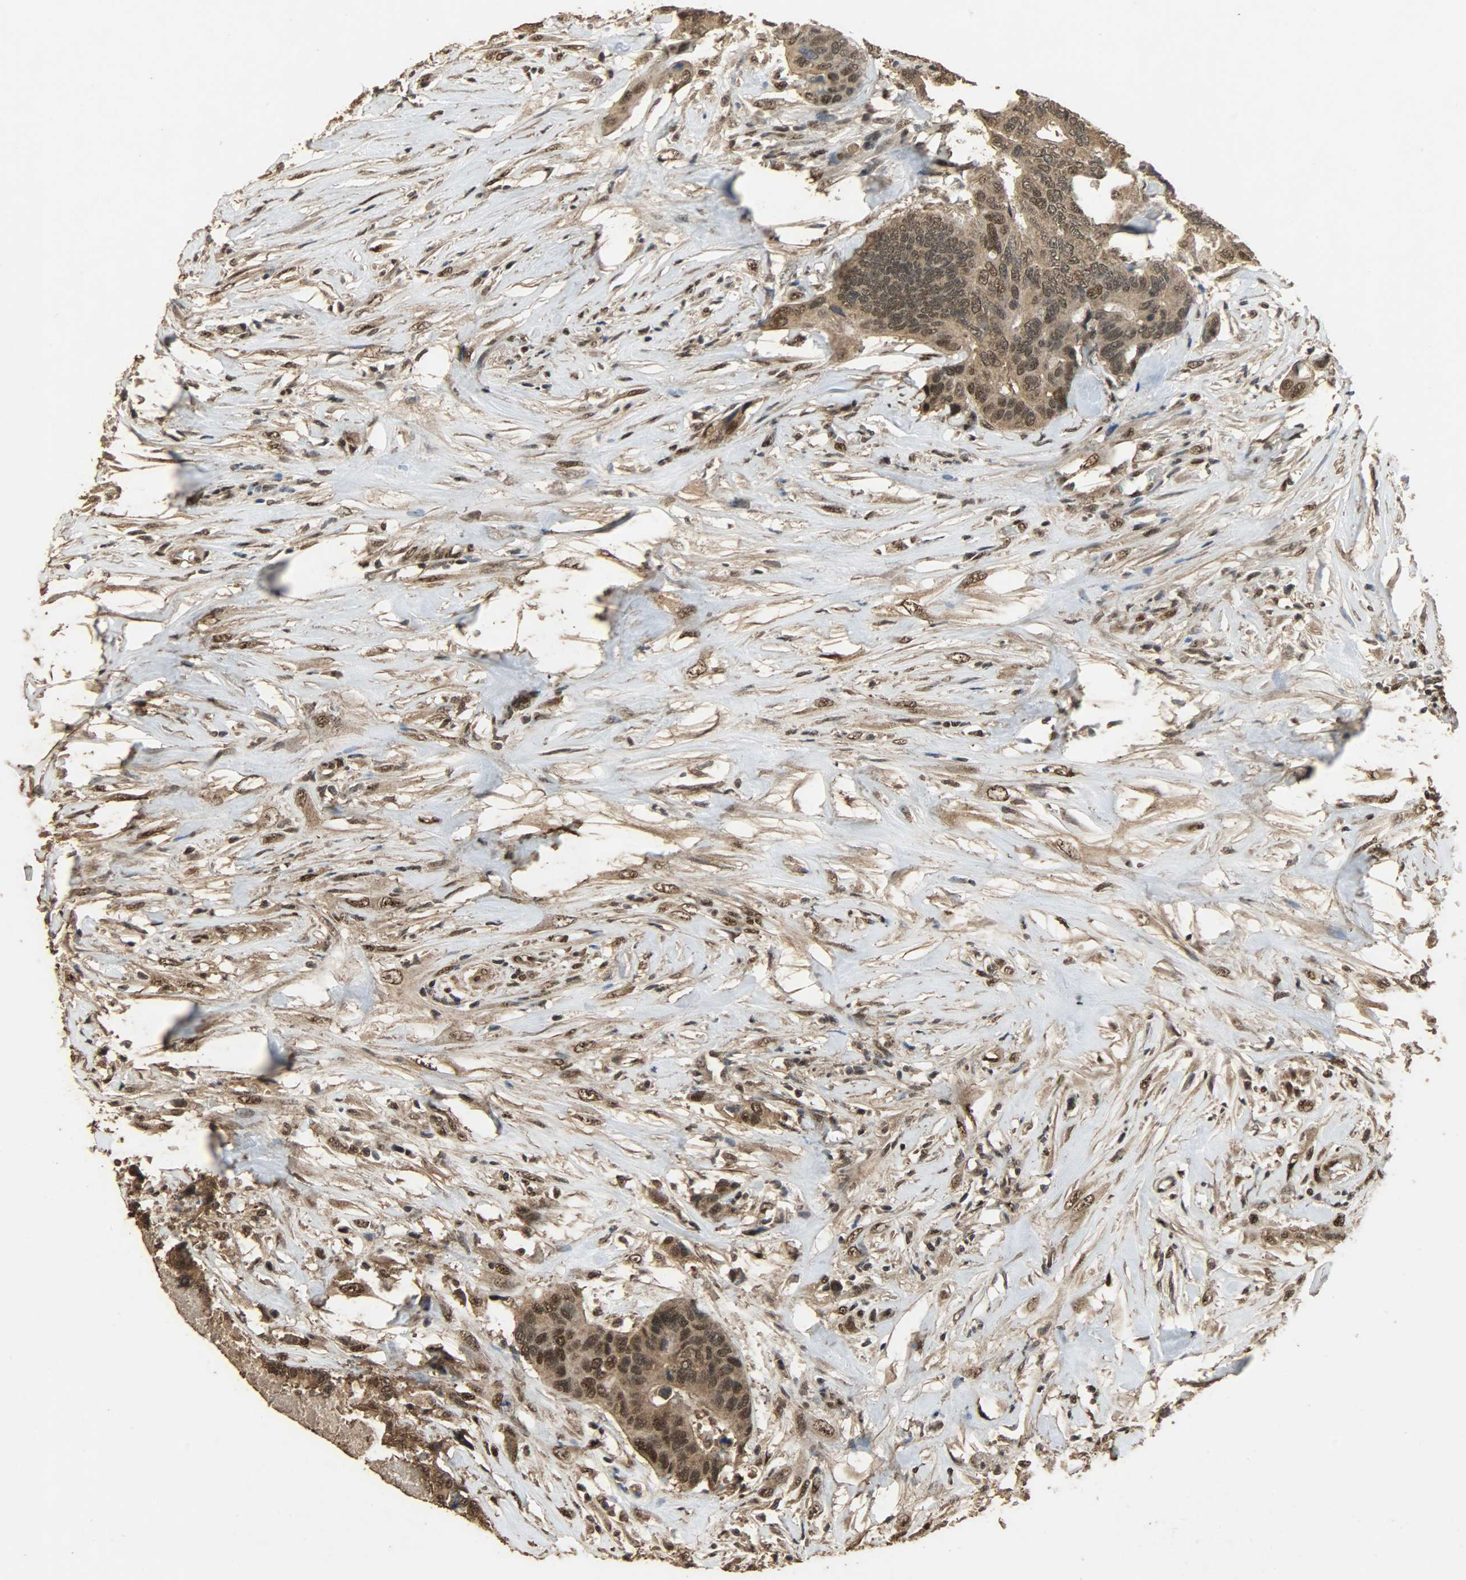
{"staining": {"intensity": "strong", "quantity": ">75%", "location": "cytoplasmic/membranous,nuclear"}, "tissue": "colorectal cancer", "cell_type": "Tumor cells", "image_type": "cancer", "snomed": [{"axis": "morphology", "description": "Adenocarcinoma, NOS"}, {"axis": "topography", "description": "Rectum"}], "caption": "Protein expression by IHC demonstrates strong cytoplasmic/membranous and nuclear expression in approximately >75% of tumor cells in colorectal adenocarcinoma.", "gene": "CCNT2", "patient": {"sex": "male", "age": 55}}